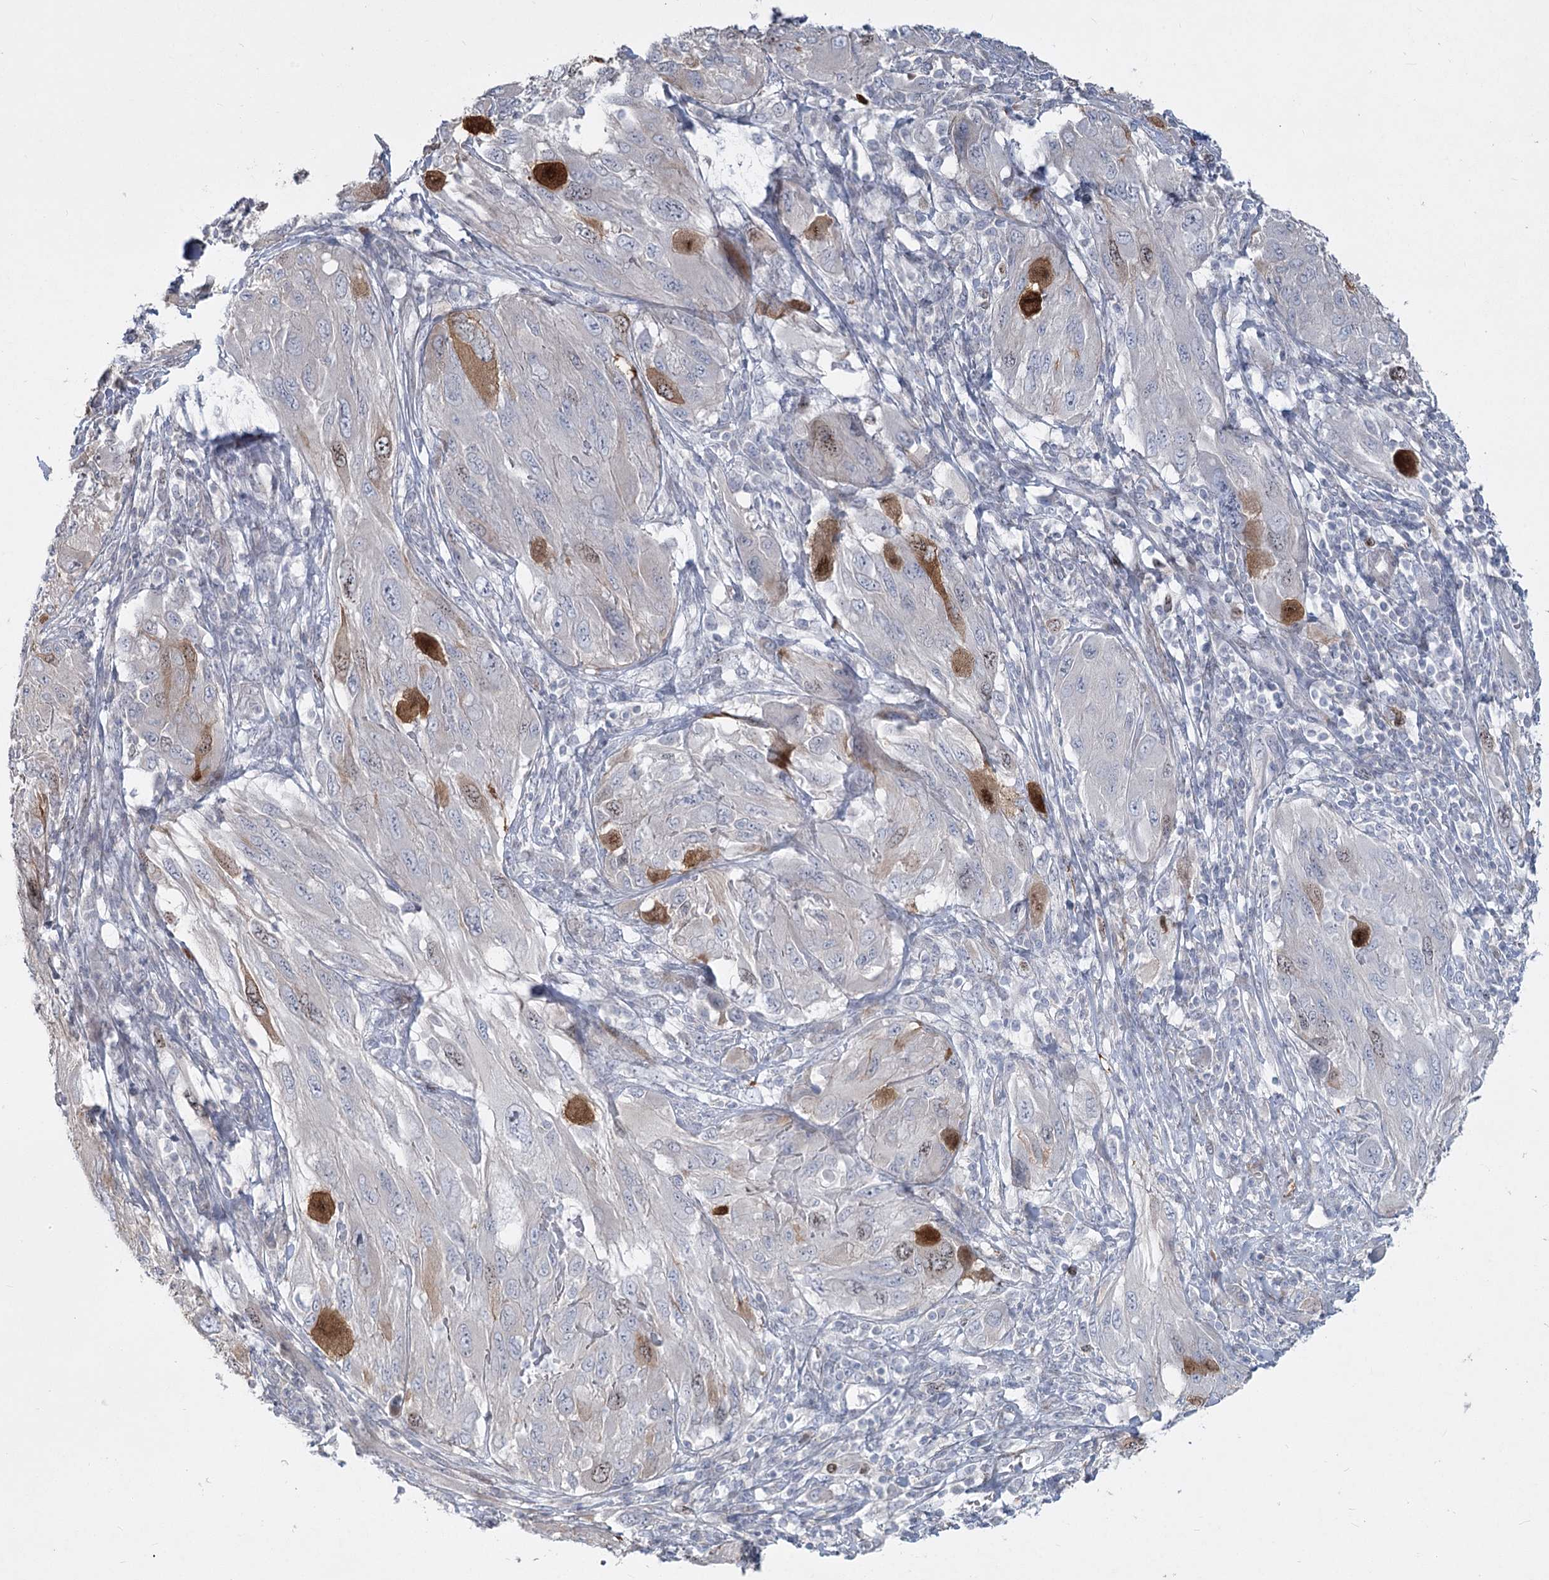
{"staining": {"intensity": "strong", "quantity": "<25%", "location": "cytoplasmic/membranous,nuclear"}, "tissue": "melanoma", "cell_type": "Tumor cells", "image_type": "cancer", "snomed": [{"axis": "morphology", "description": "Malignant melanoma, NOS"}, {"axis": "topography", "description": "Skin"}], "caption": "Malignant melanoma stained with DAB IHC exhibits medium levels of strong cytoplasmic/membranous and nuclear positivity in about <25% of tumor cells.", "gene": "ABITRAM", "patient": {"sex": "female", "age": 91}}